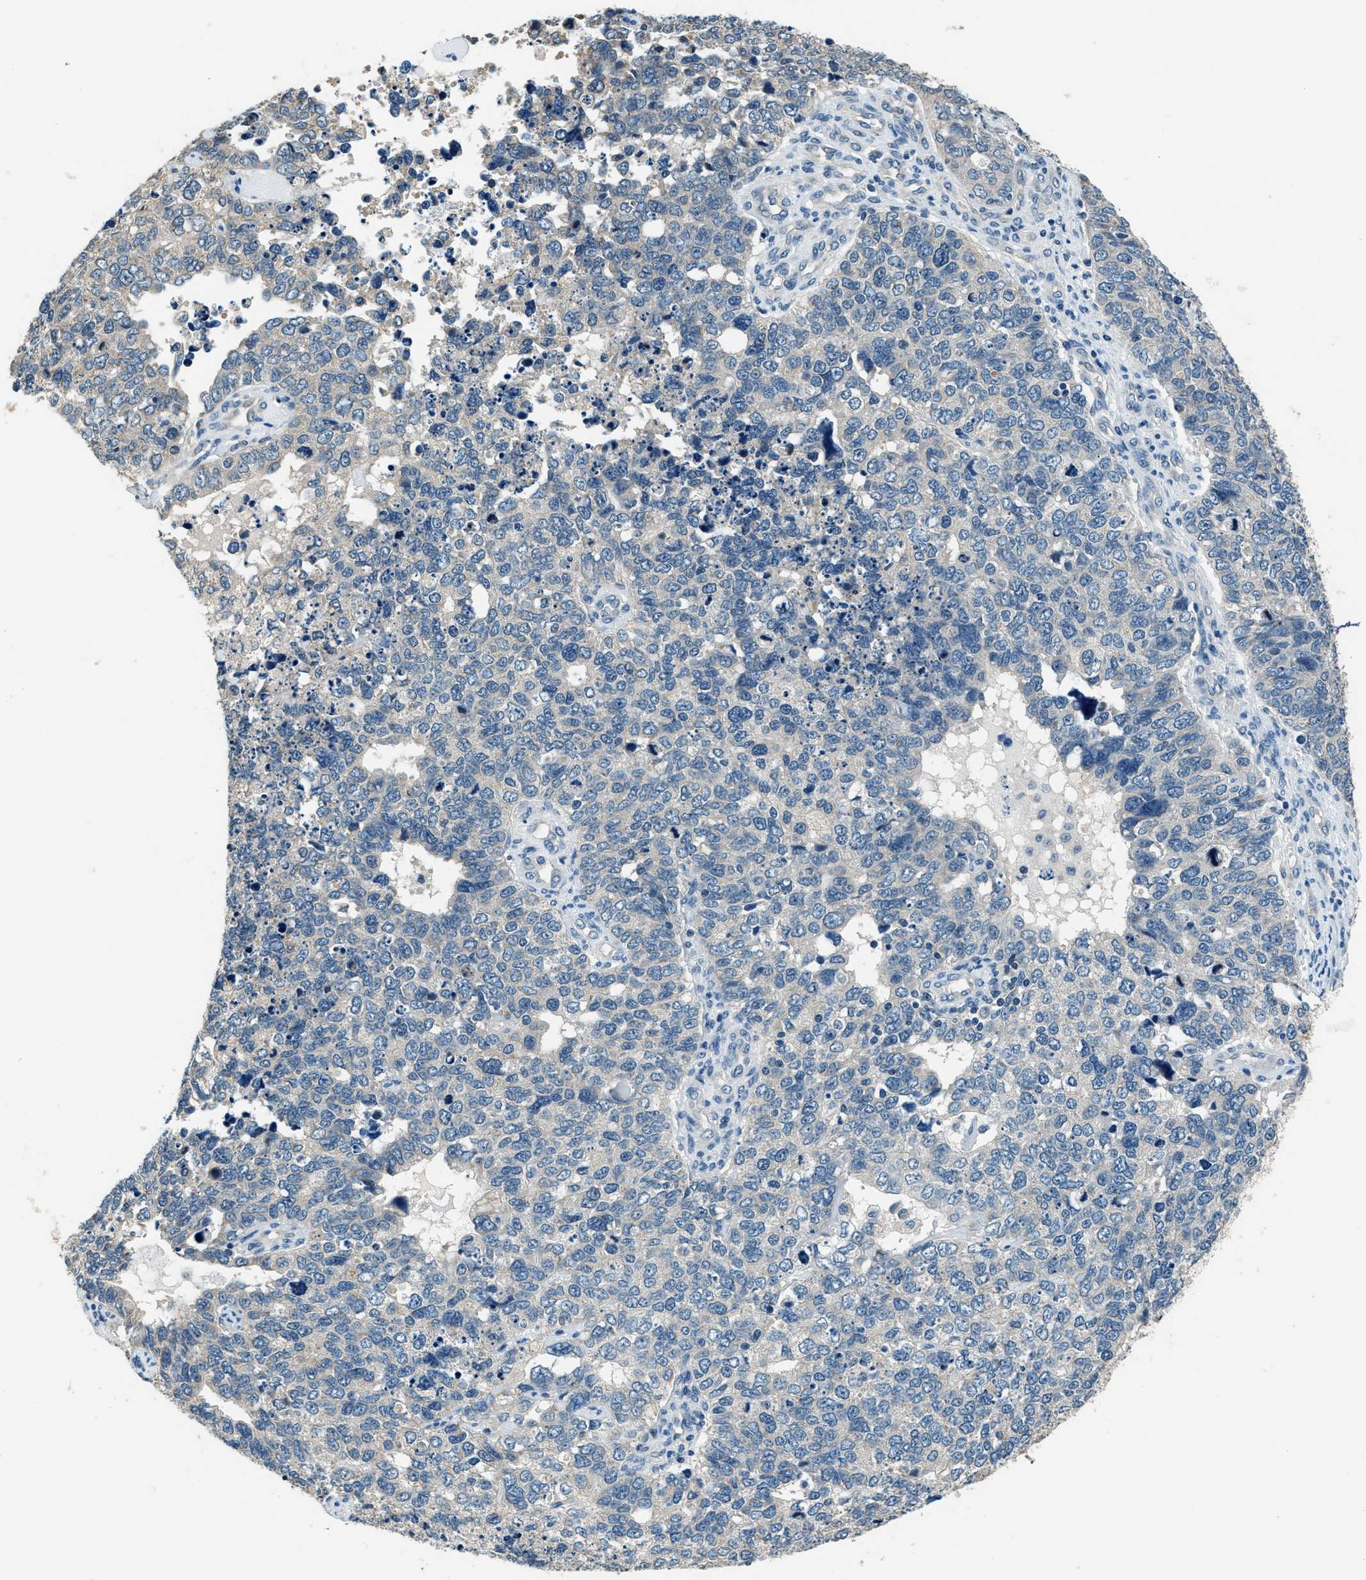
{"staining": {"intensity": "negative", "quantity": "none", "location": "none"}, "tissue": "cervical cancer", "cell_type": "Tumor cells", "image_type": "cancer", "snomed": [{"axis": "morphology", "description": "Squamous cell carcinoma, NOS"}, {"axis": "topography", "description": "Cervix"}], "caption": "Protein analysis of cervical squamous cell carcinoma shows no significant staining in tumor cells.", "gene": "NME8", "patient": {"sex": "female", "age": 63}}